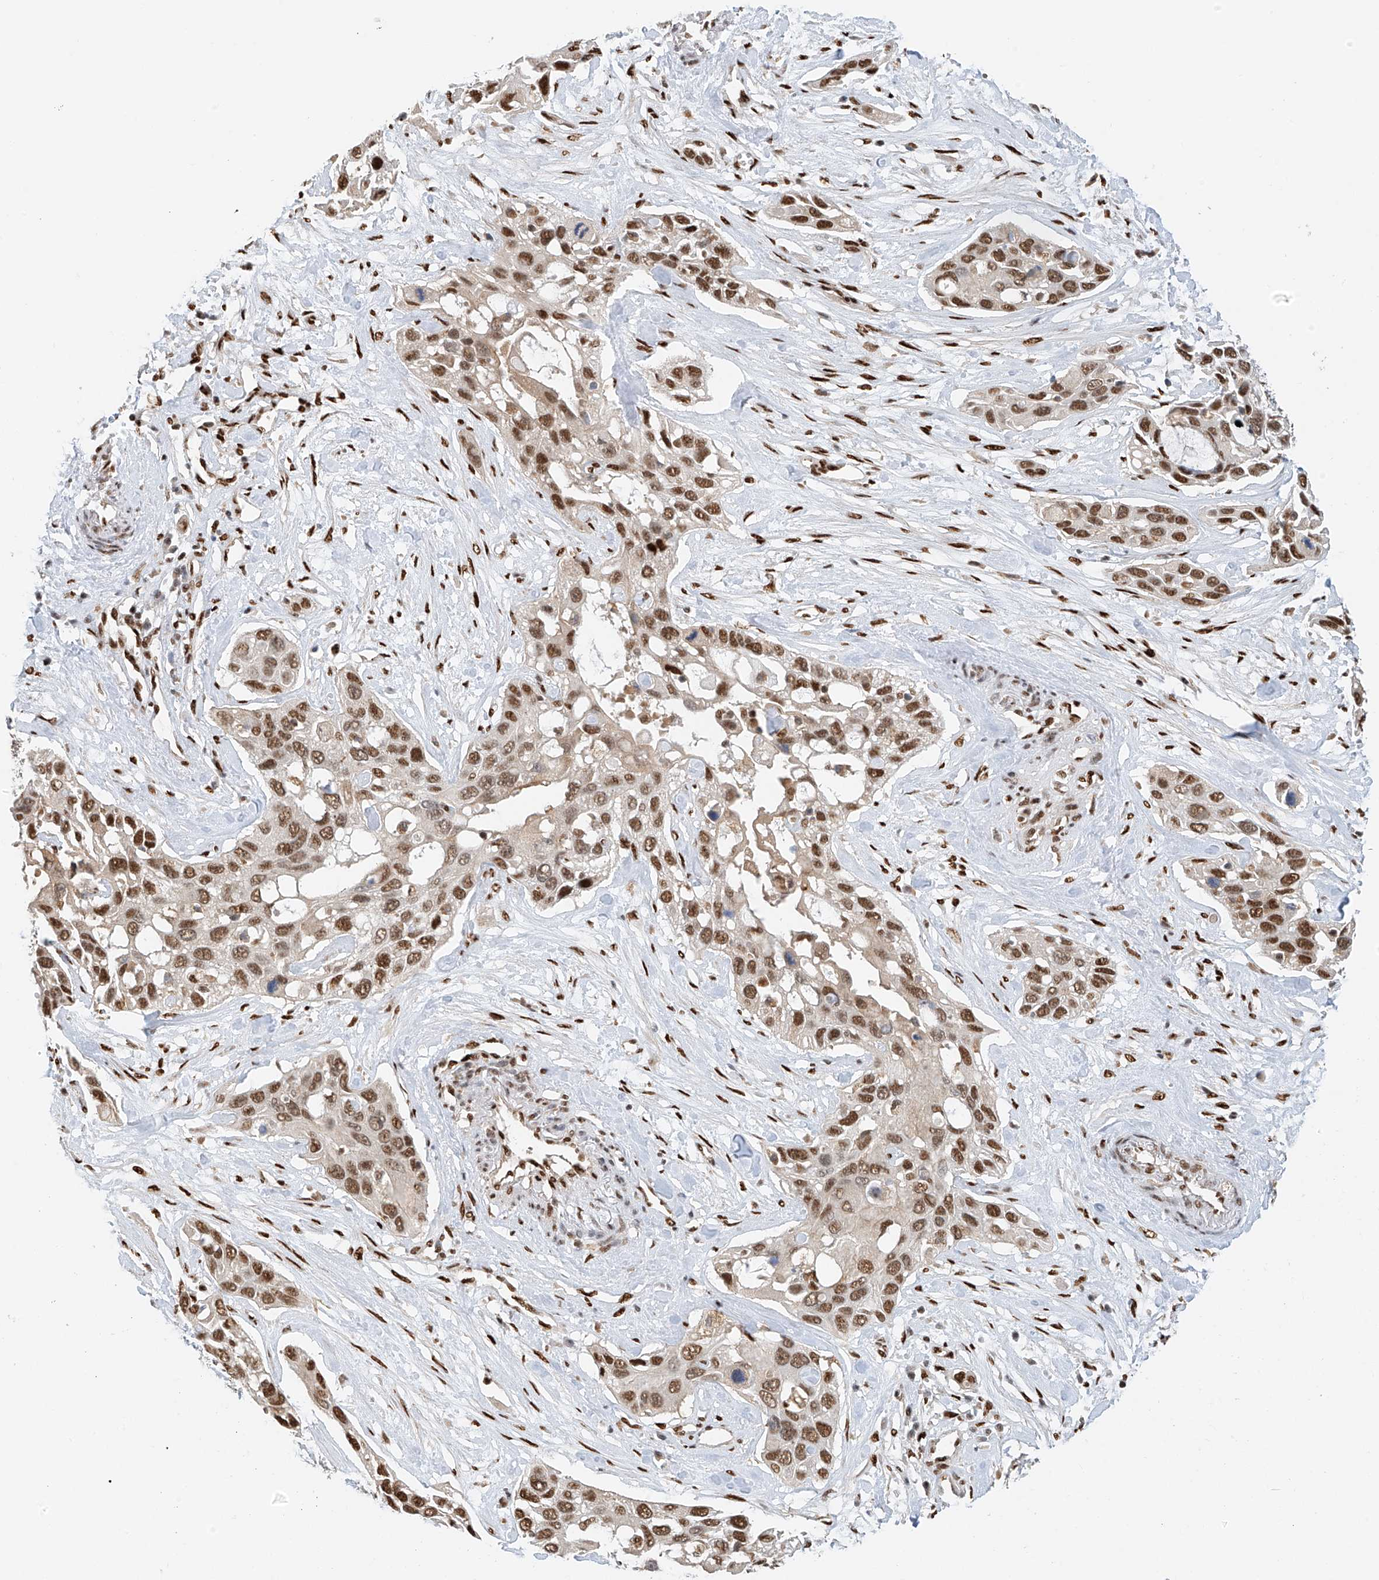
{"staining": {"intensity": "strong", "quantity": ">75%", "location": "nuclear"}, "tissue": "pancreatic cancer", "cell_type": "Tumor cells", "image_type": "cancer", "snomed": [{"axis": "morphology", "description": "Adenocarcinoma, NOS"}, {"axis": "topography", "description": "Pancreas"}], "caption": "Adenocarcinoma (pancreatic) was stained to show a protein in brown. There is high levels of strong nuclear positivity in approximately >75% of tumor cells.", "gene": "ZNF514", "patient": {"sex": "female", "age": 60}}